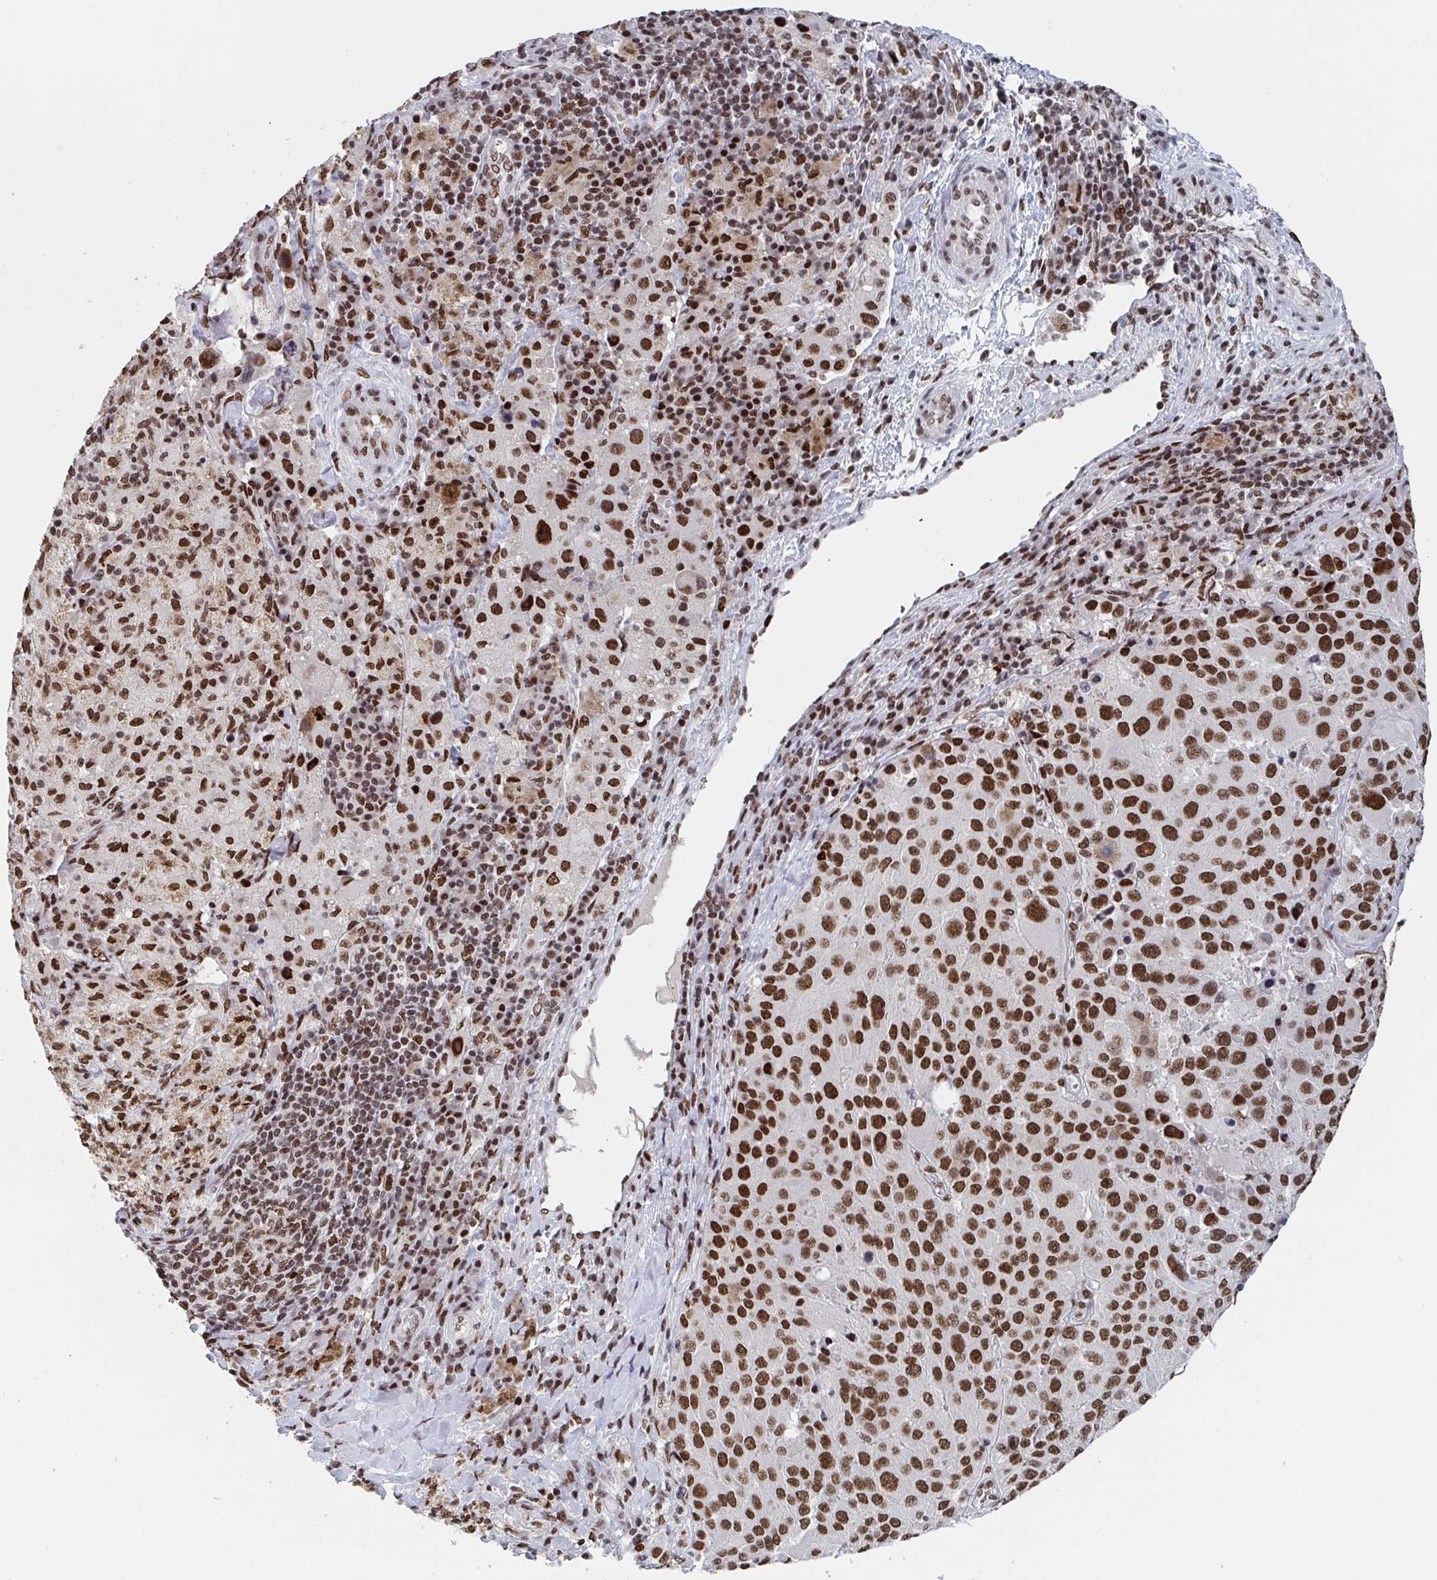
{"staining": {"intensity": "strong", "quantity": ">75%", "location": "nuclear"}, "tissue": "melanoma", "cell_type": "Tumor cells", "image_type": "cancer", "snomed": [{"axis": "morphology", "description": "Malignant melanoma, Metastatic site"}, {"axis": "topography", "description": "Lymph node"}], "caption": "The immunohistochemical stain shows strong nuclear expression in tumor cells of malignant melanoma (metastatic site) tissue.", "gene": "ZNF607", "patient": {"sex": "male", "age": 62}}